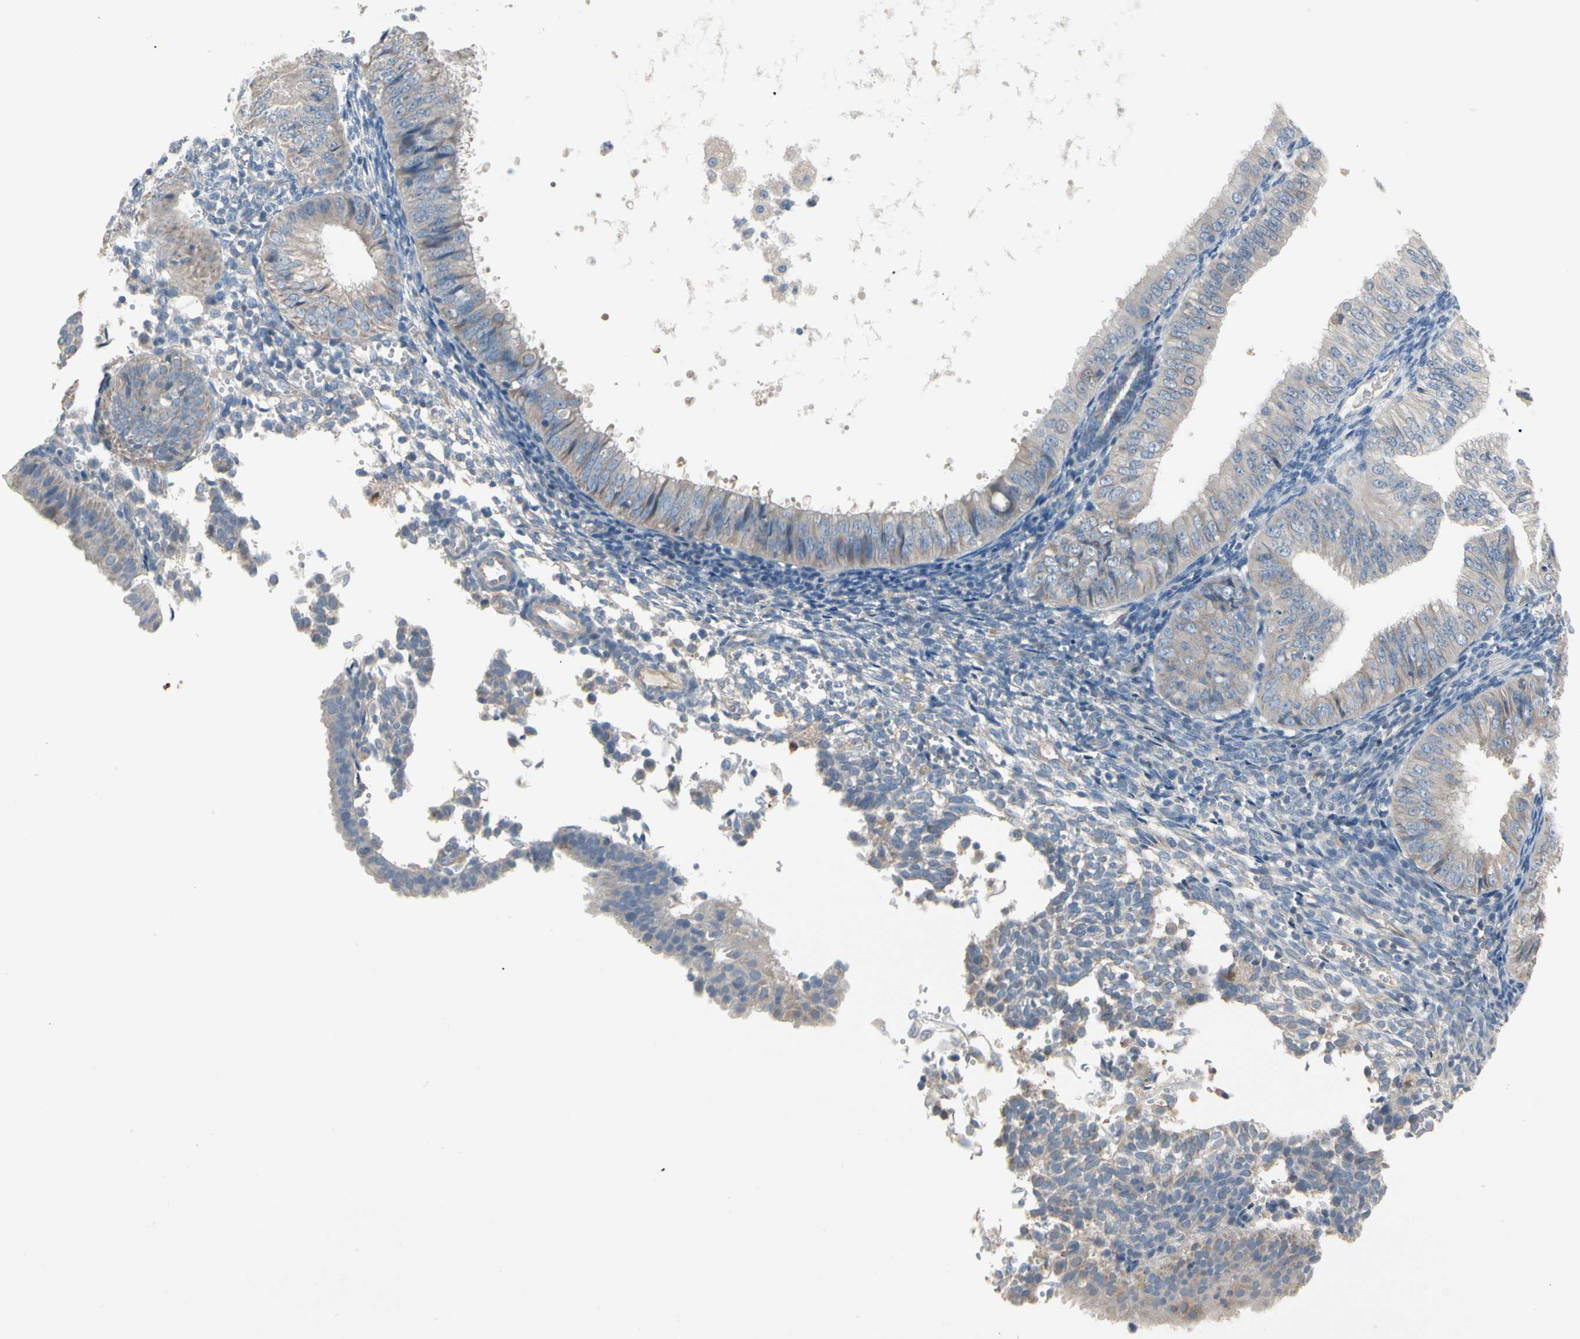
{"staining": {"intensity": "weak", "quantity": "<25%", "location": "cytoplasmic/membranous"}, "tissue": "endometrial cancer", "cell_type": "Tumor cells", "image_type": "cancer", "snomed": [{"axis": "morphology", "description": "Normal tissue, NOS"}, {"axis": "morphology", "description": "Adenocarcinoma, NOS"}, {"axis": "topography", "description": "Endometrium"}], "caption": "An IHC micrograph of adenocarcinoma (endometrial) is shown. There is no staining in tumor cells of adenocarcinoma (endometrial).", "gene": "BBOX1", "patient": {"sex": "female", "age": 53}}